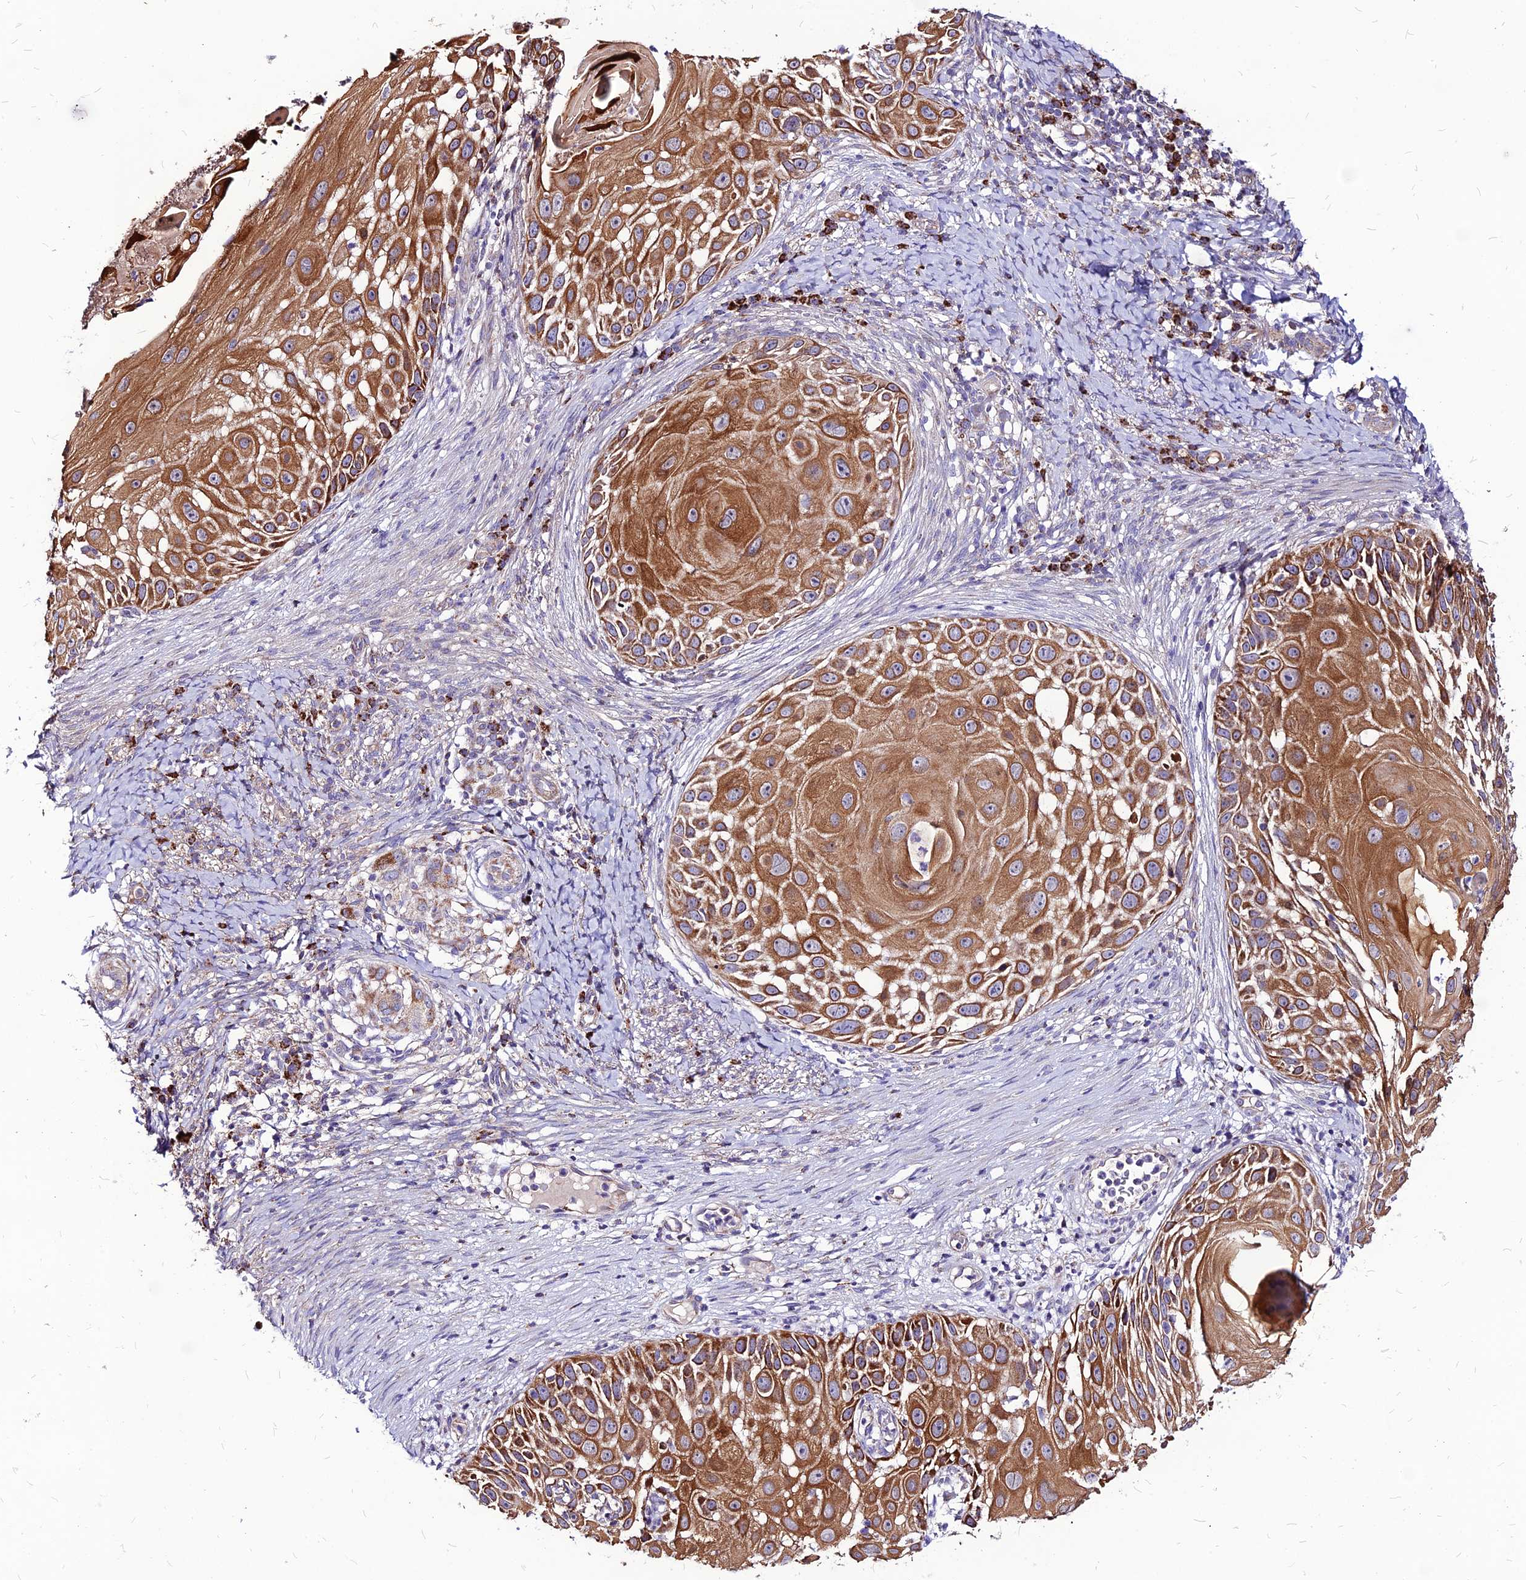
{"staining": {"intensity": "moderate", "quantity": ">75%", "location": "cytoplasmic/membranous"}, "tissue": "skin cancer", "cell_type": "Tumor cells", "image_type": "cancer", "snomed": [{"axis": "morphology", "description": "Squamous cell carcinoma, NOS"}, {"axis": "topography", "description": "Skin"}], "caption": "Immunohistochemical staining of squamous cell carcinoma (skin) exhibits medium levels of moderate cytoplasmic/membranous expression in about >75% of tumor cells. (brown staining indicates protein expression, while blue staining denotes nuclei).", "gene": "ECI1", "patient": {"sex": "female", "age": 44}}